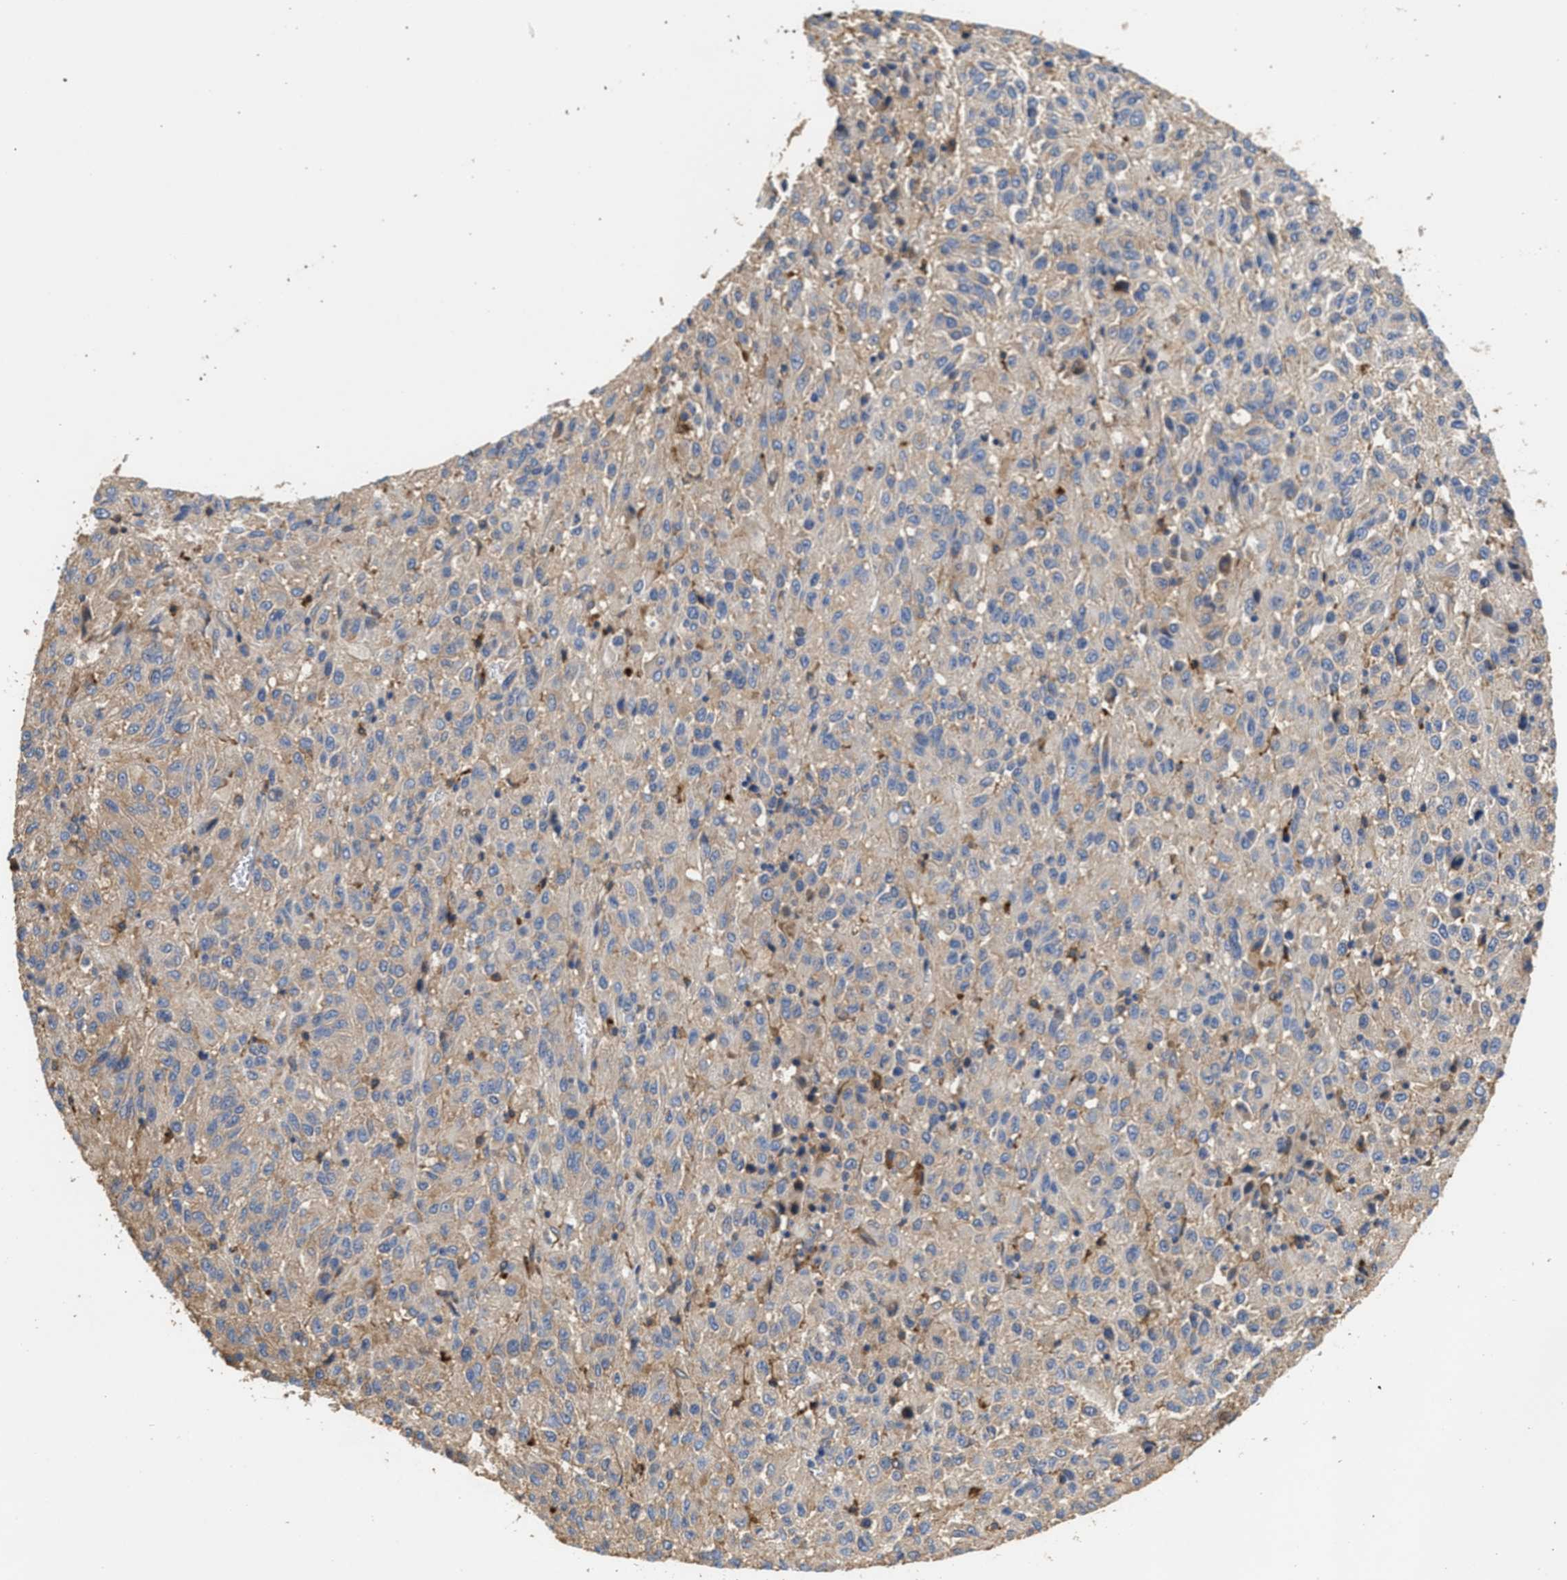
{"staining": {"intensity": "weak", "quantity": "<25%", "location": "cytoplasmic/membranous"}, "tissue": "melanoma", "cell_type": "Tumor cells", "image_type": "cancer", "snomed": [{"axis": "morphology", "description": "Malignant melanoma, Metastatic site"}, {"axis": "topography", "description": "Lung"}], "caption": "Protein analysis of melanoma demonstrates no significant expression in tumor cells.", "gene": "KLB", "patient": {"sex": "male", "age": 64}}